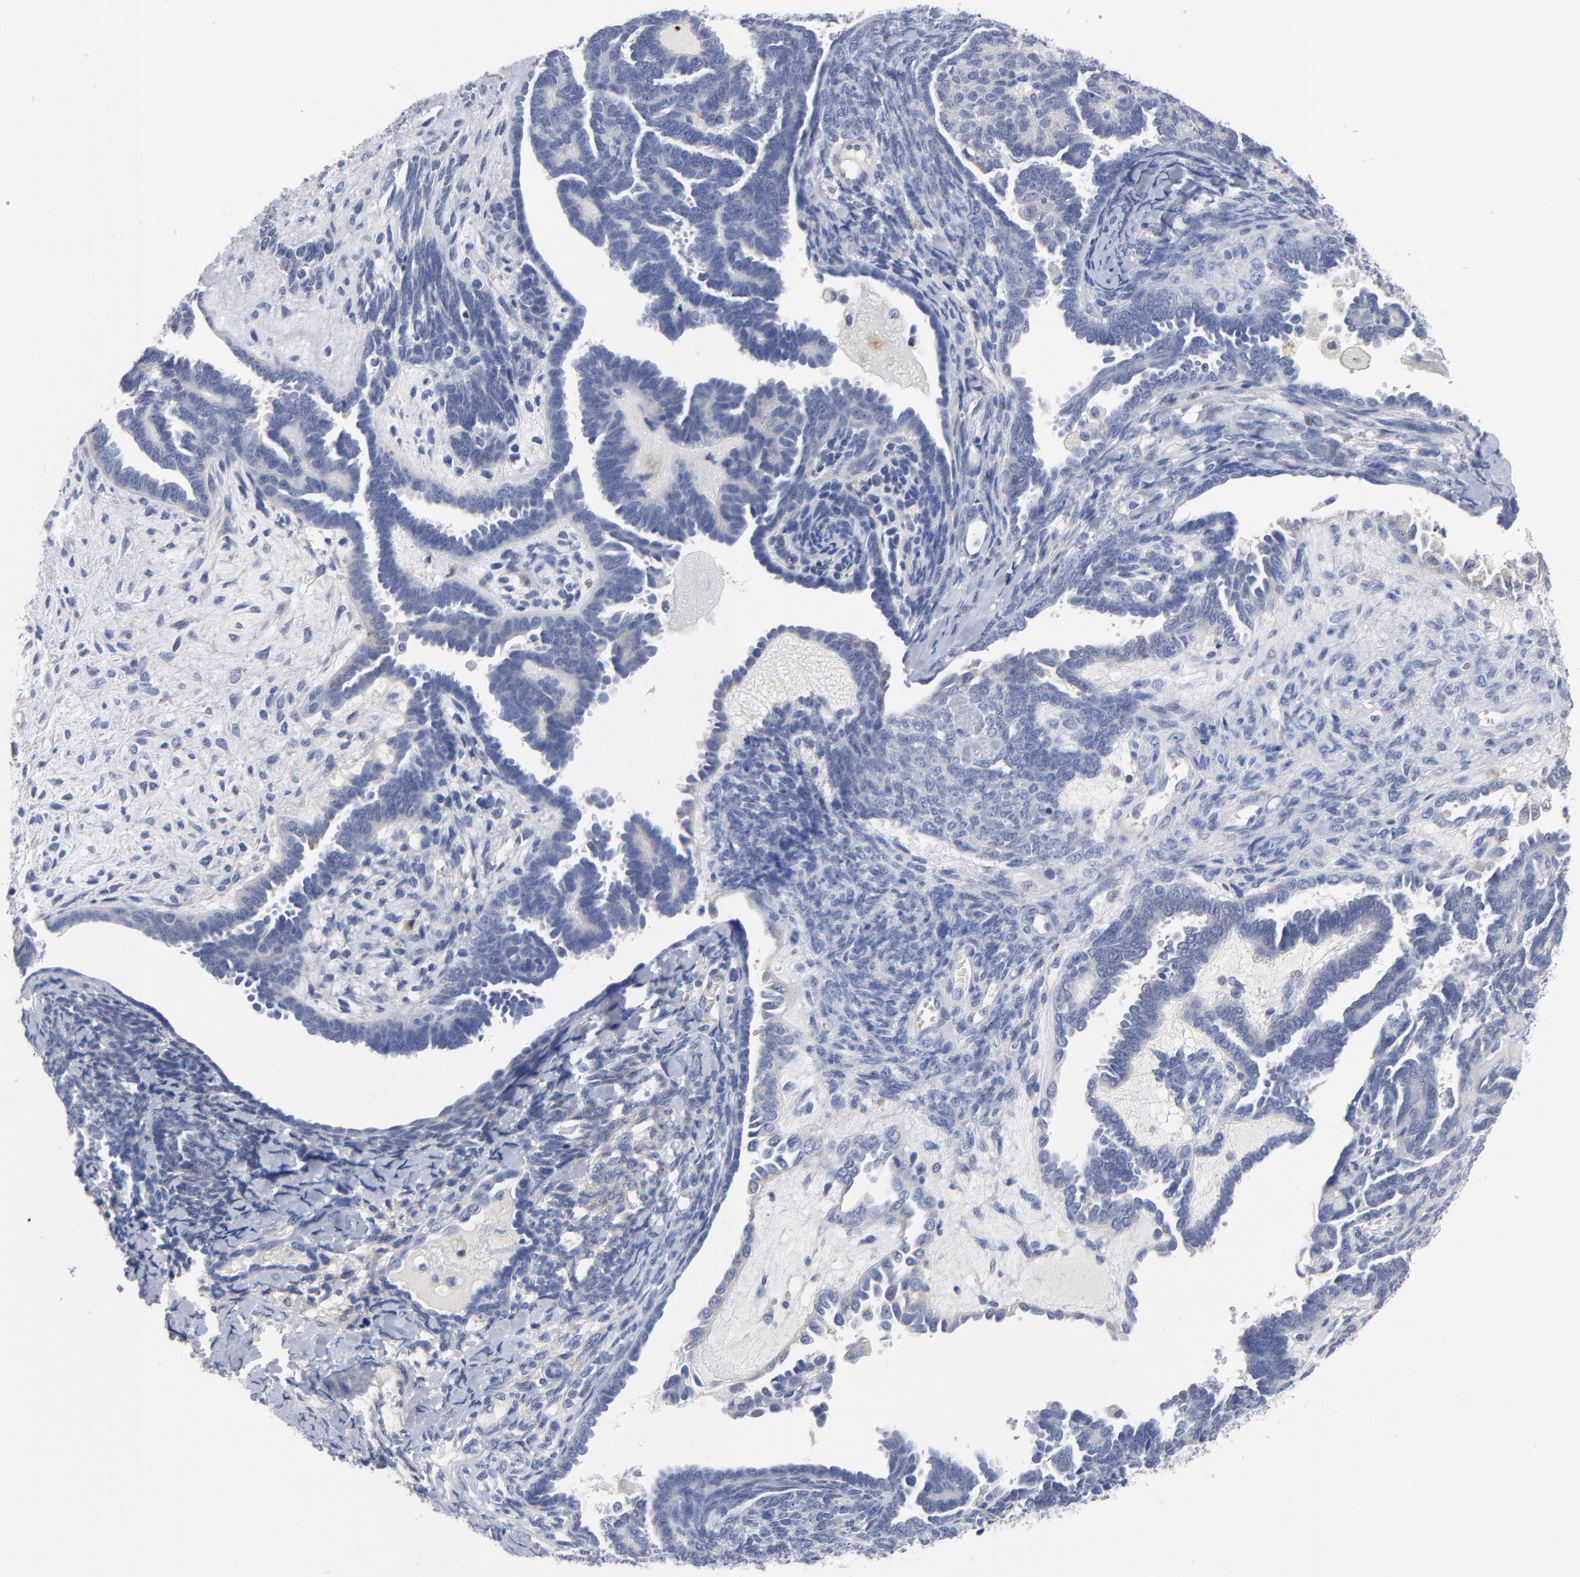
{"staining": {"intensity": "weak", "quantity": "<25%", "location": "cytoplasmic/membranous"}, "tissue": "endometrial cancer", "cell_type": "Tumor cells", "image_type": "cancer", "snomed": [{"axis": "morphology", "description": "Neoplasm, malignant, NOS"}, {"axis": "topography", "description": "Endometrium"}], "caption": "Immunohistochemical staining of human endometrial cancer demonstrates no significant expression in tumor cells.", "gene": "PDLIM2", "patient": {"sex": "female", "age": 74}}